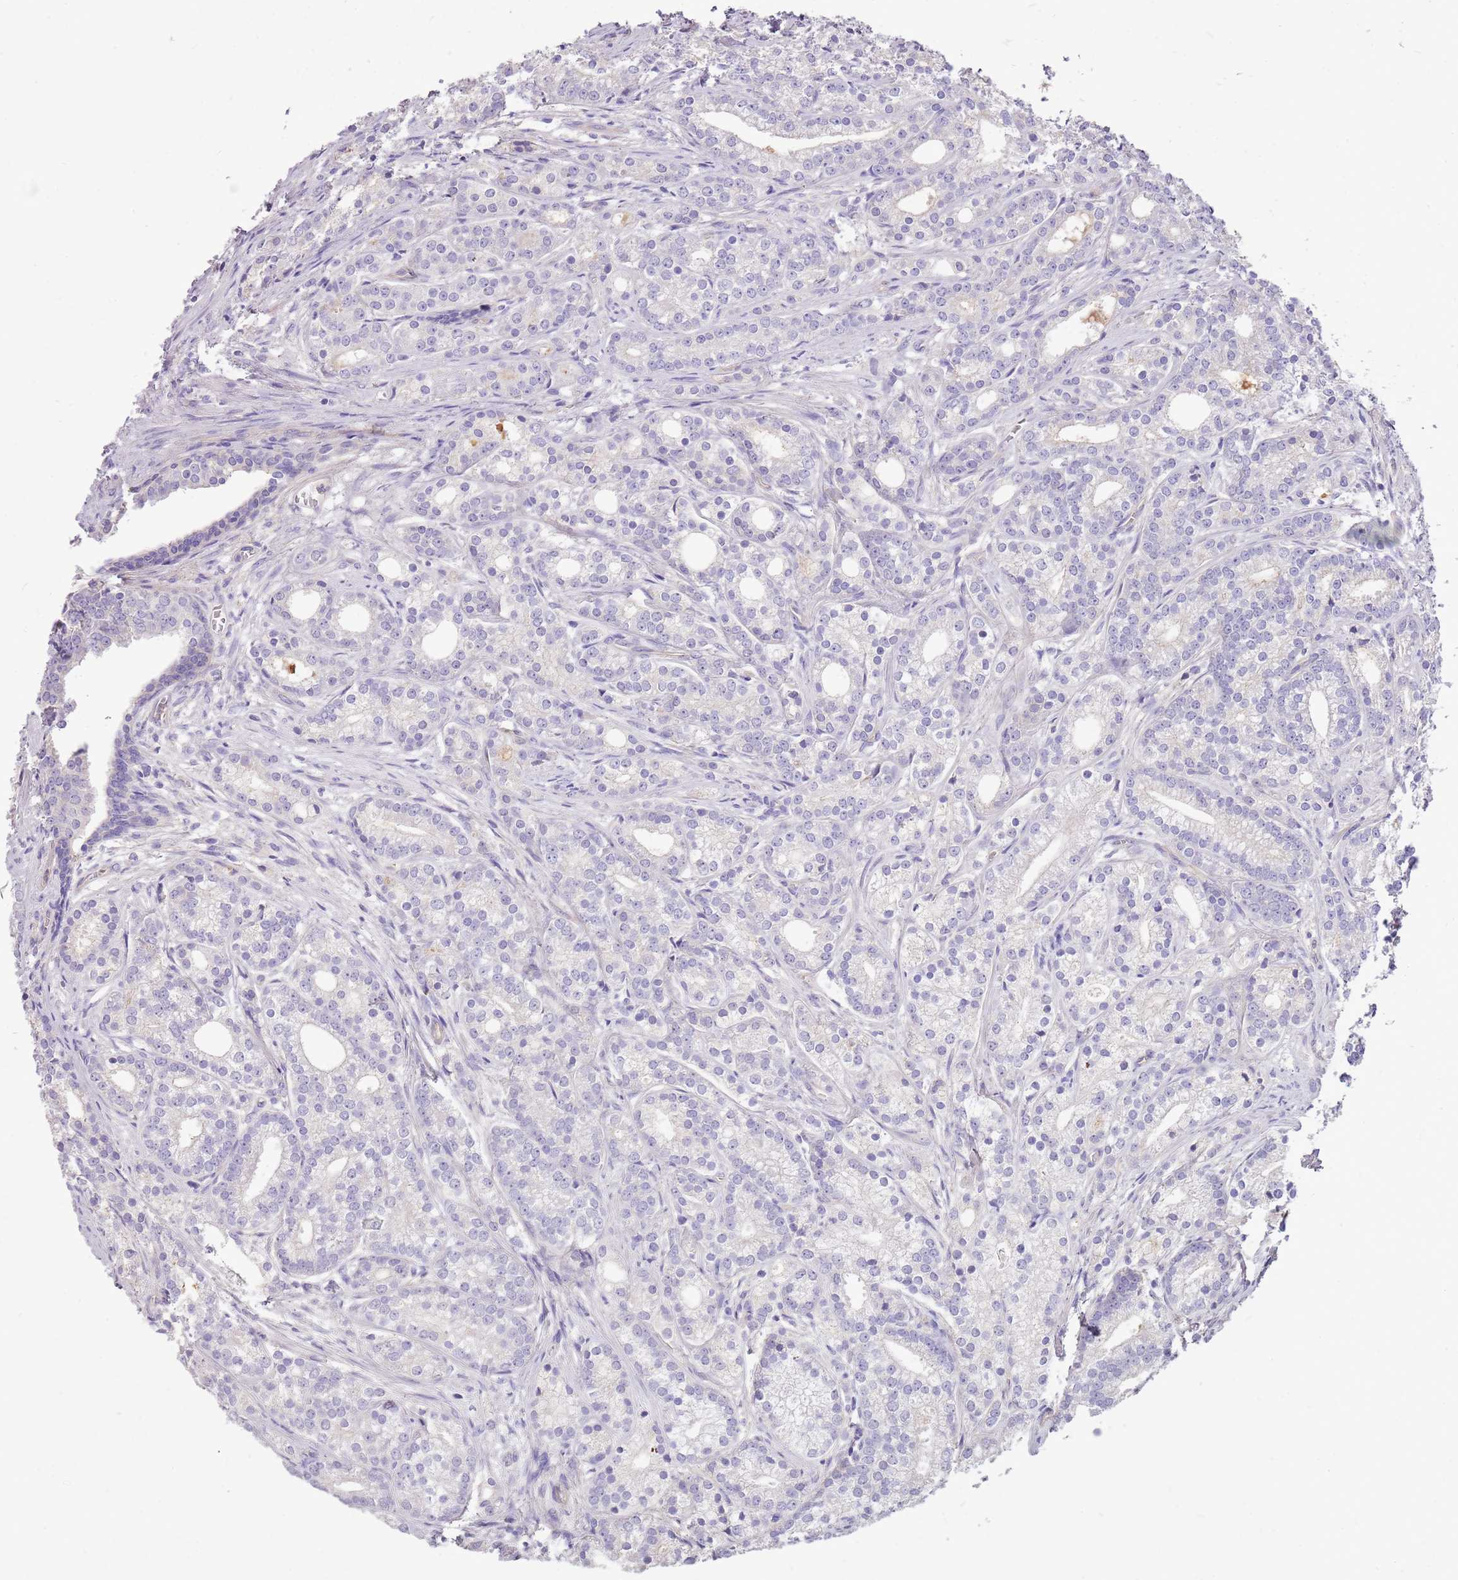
{"staining": {"intensity": "negative", "quantity": "none", "location": "none"}, "tissue": "prostate cancer", "cell_type": "Tumor cells", "image_type": "cancer", "snomed": [{"axis": "morphology", "description": "Adenocarcinoma, Low grade"}, {"axis": "topography", "description": "Prostate"}], "caption": "This is a photomicrograph of immunohistochemistry (IHC) staining of adenocarcinoma (low-grade) (prostate), which shows no expression in tumor cells. The staining is performed using DAB brown chromogen with nuclei counter-stained in using hematoxylin.", "gene": "NTN4", "patient": {"sex": "male", "age": 71}}